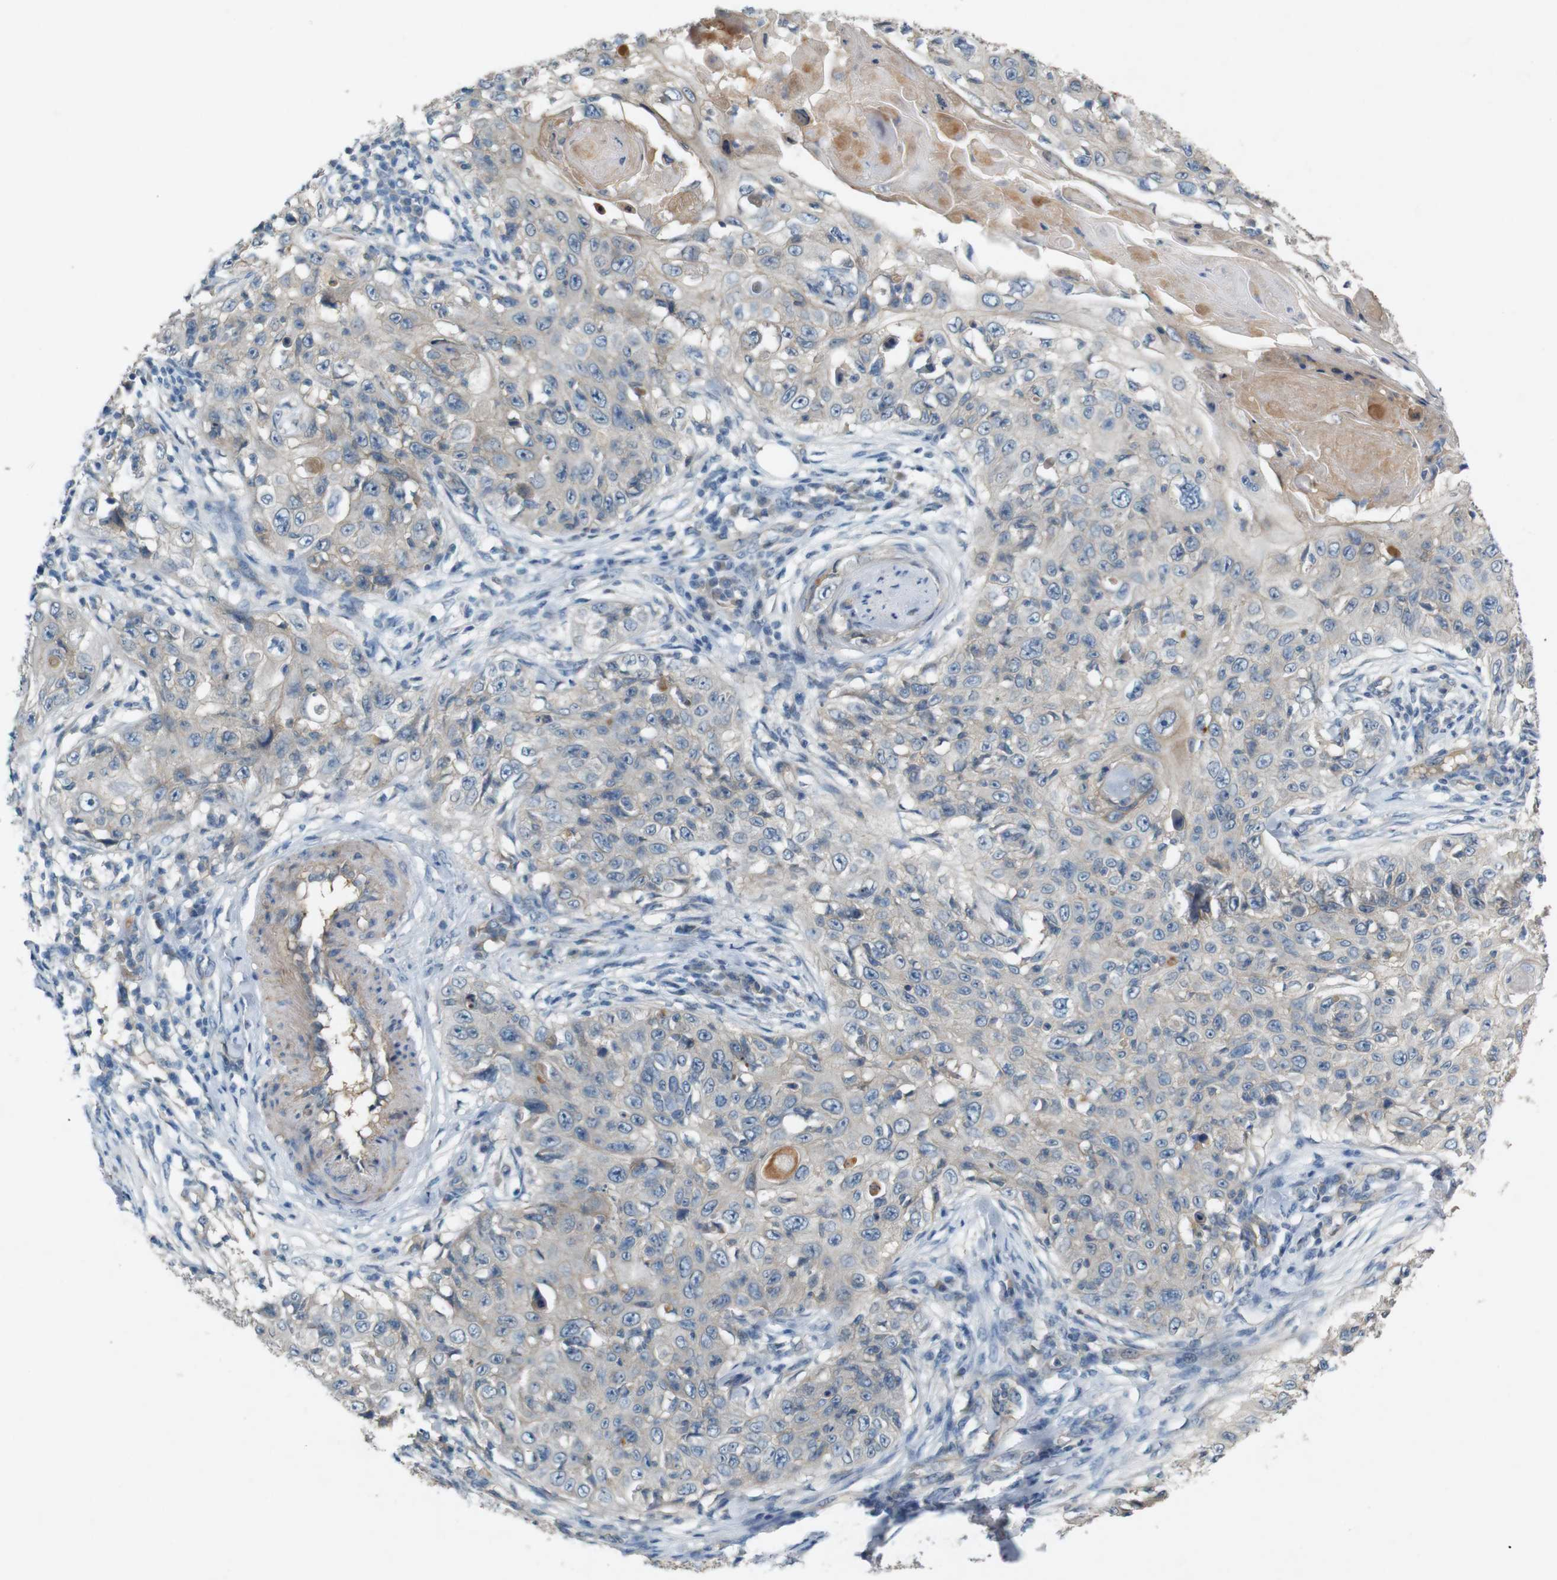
{"staining": {"intensity": "weak", "quantity": "<25%", "location": "cytoplasmic/membranous"}, "tissue": "skin cancer", "cell_type": "Tumor cells", "image_type": "cancer", "snomed": [{"axis": "morphology", "description": "Squamous cell carcinoma, NOS"}, {"axis": "topography", "description": "Skin"}], "caption": "Human squamous cell carcinoma (skin) stained for a protein using immunohistochemistry (IHC) reveals no staining in tumor cells.", "gene": "PVR", "patient": {"sex": "male", "age": 86}}